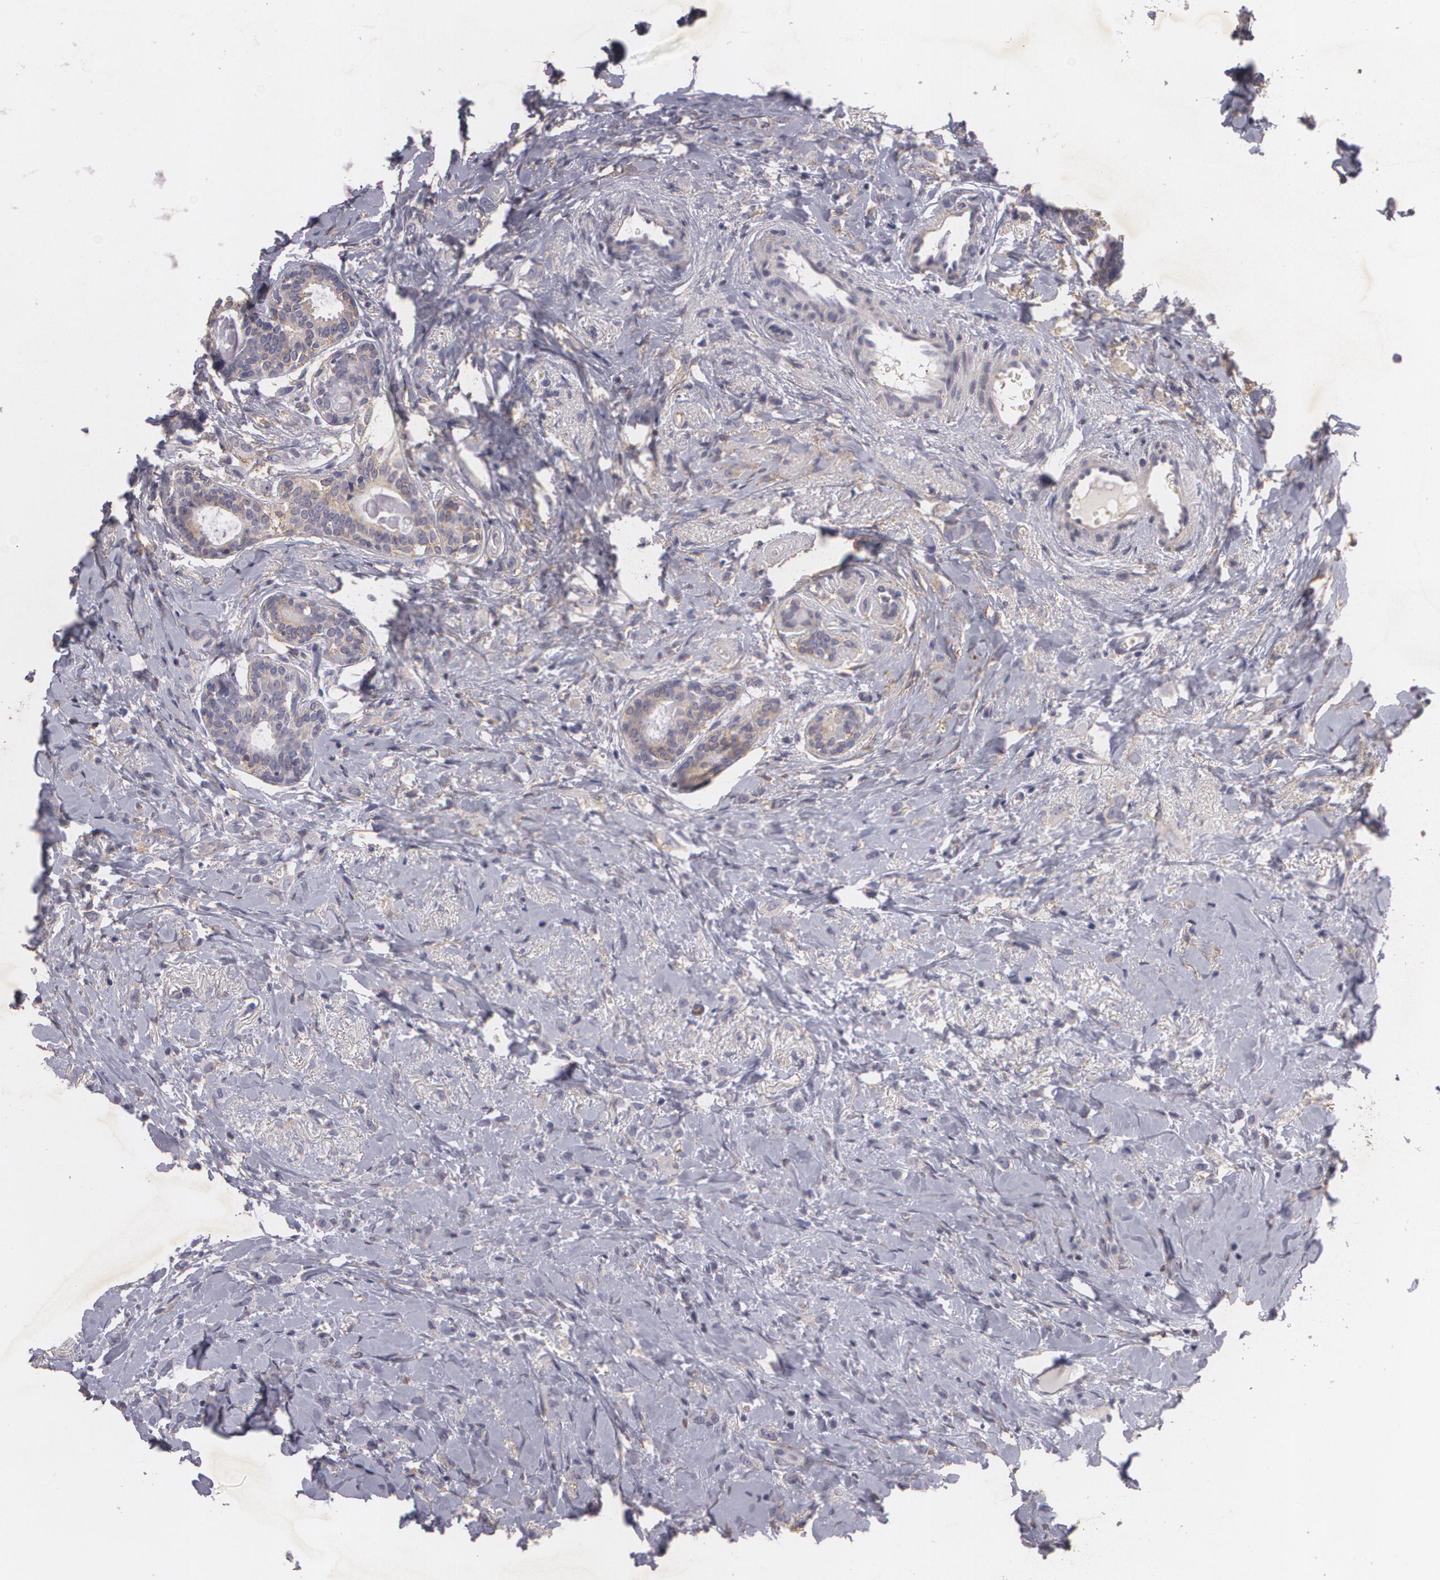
{"staining": {"intensity": "weak", "quantity": ">75%", "location": "cytoplasmic/membranous"}, "tissue": "breast cancer", "cell_type": "Tumor cells", "image_type": "cancer", "snomed": [{"axis": "morphology", "description": "Lobular carcinoma"}, {"axis": "topography", "description": "Breast"}], "caption": "Lobular carcinoma (breast) stained for a protein shows weak cytoplasmic/membranous positivity in tumor cells.", "gene": "KCNA4", "patient": {"sex": "female", "age": 57}}